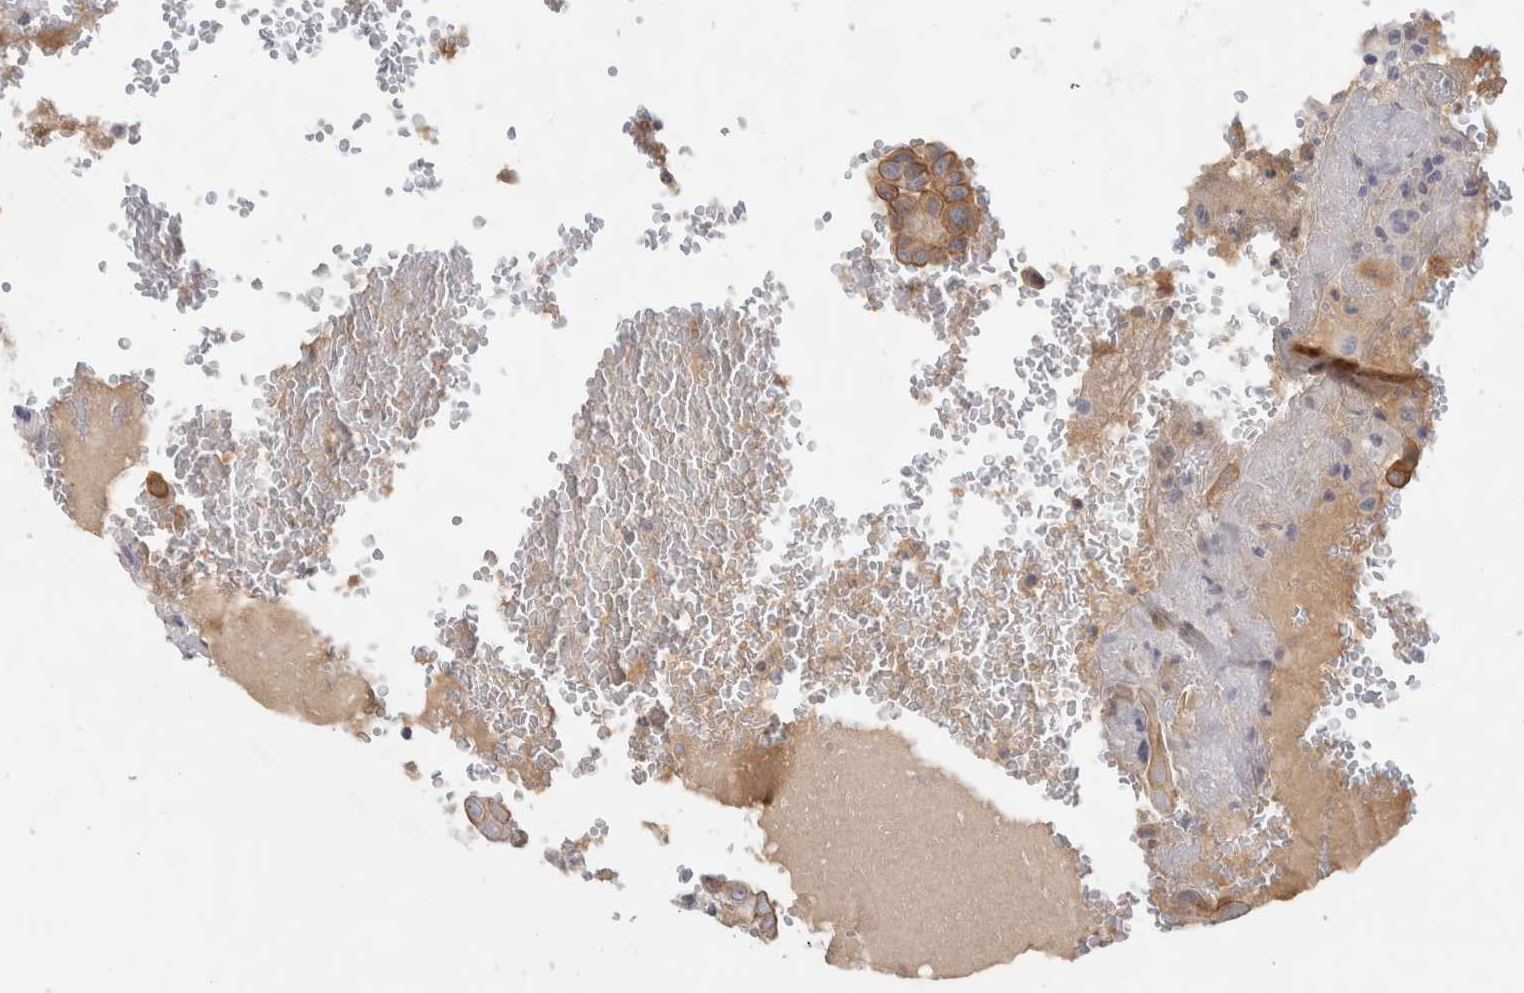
{"staining": {"intensity": "moderate", "quantity": "<25%", "location": "cytoplasmic/membranous"}, "tissue": "thyroid cancer", "cell_type": "Tumor cells", "image_type": "cancer", "snomed": [{"axis": "morphology", "description": "Papillary adenocarcinoma, NOS"}, {"axis": "topography", "description": "Thyroid gland"}], "caption": "An IHC micrograph of neoplastic tissue is shown. Protein staining in brown shows moderate cytoplasmic/membranous positivity in thyroid papillary adenocarcinoma within tumor cells. The staining was performed using DAB (3,3'-diaminobenzidine), with brown indicating positive protein expression. Nuclei are stained blue with hematoxylin.", "gene": "STK31", "patient": {"sex": "male", "age": 77}}